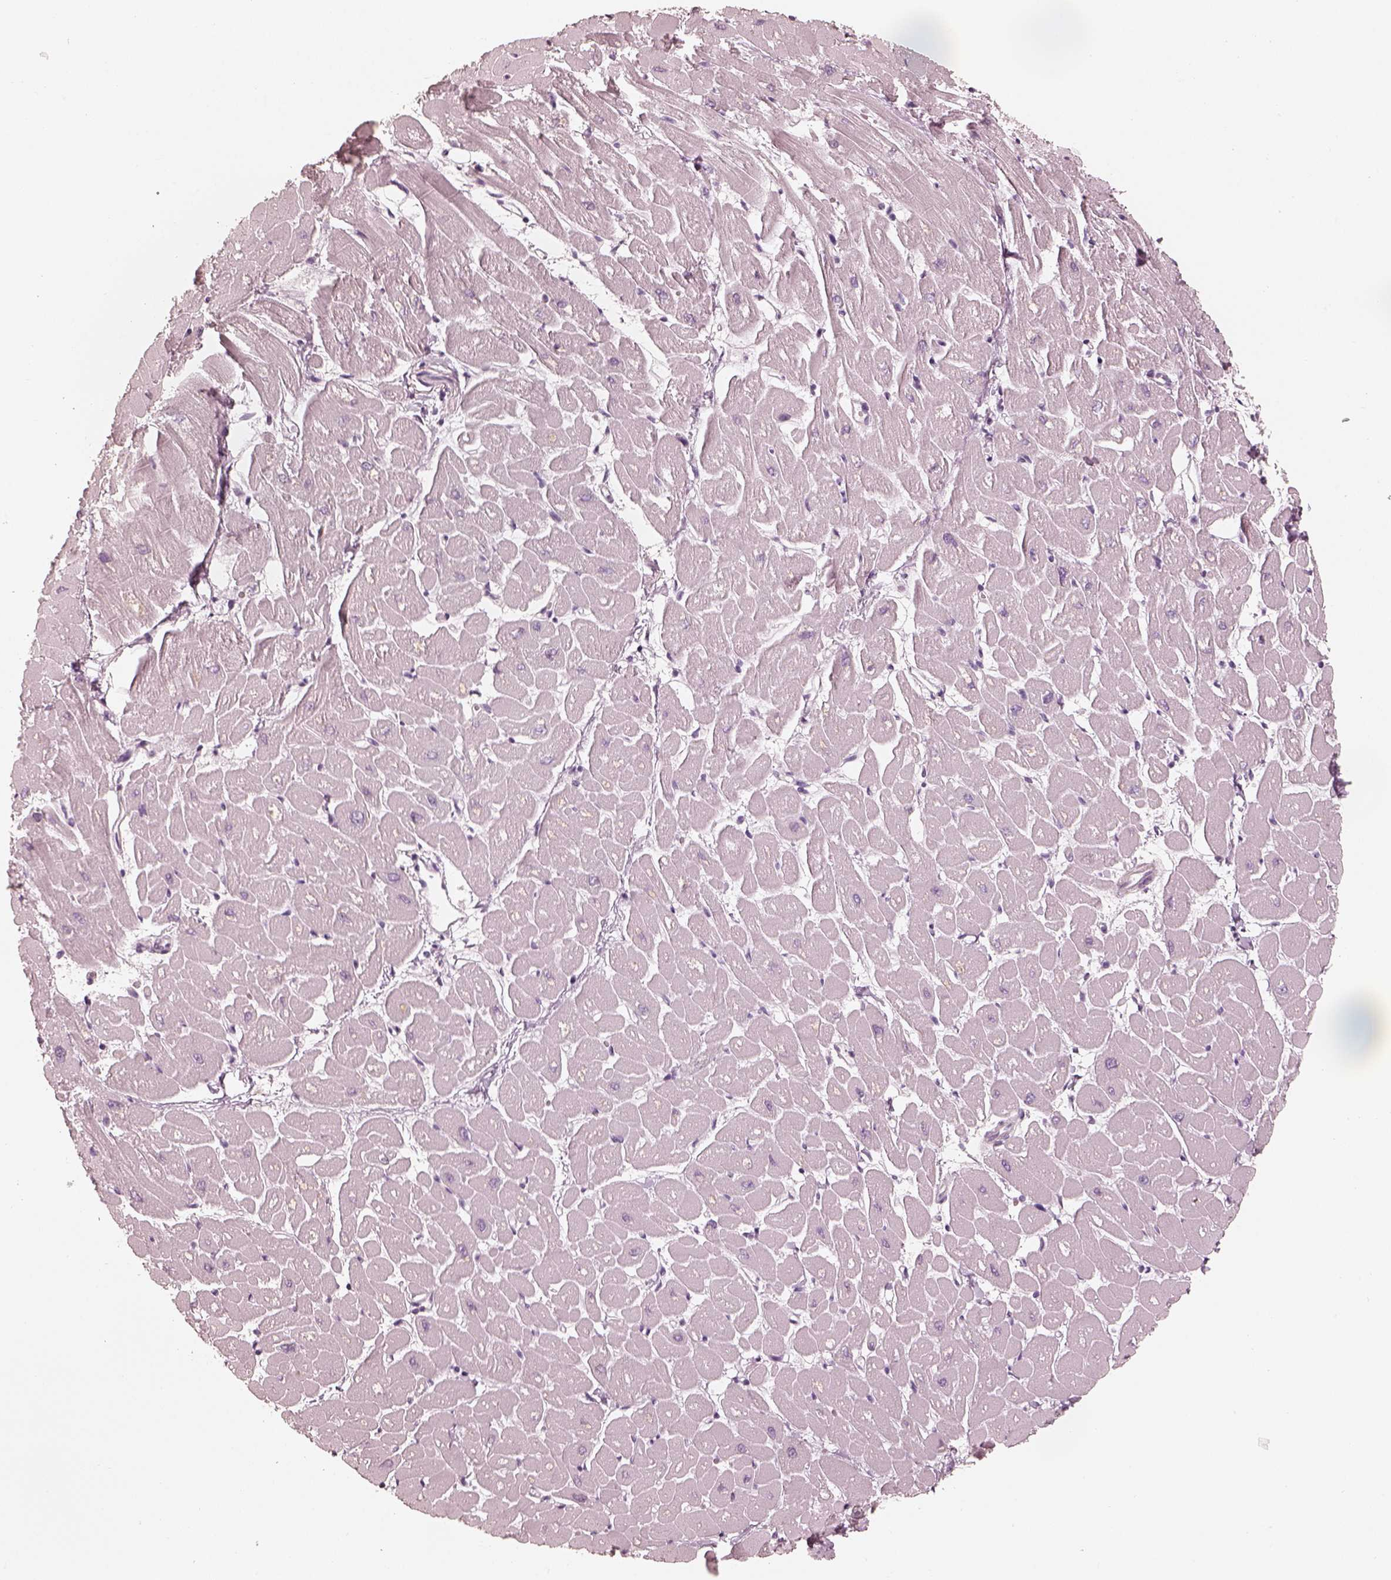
{"staining": {"intensity": "negative", "quantity": "none", "location": "none"}, "tissue": "heart muscle", "cell_type": "Cardiomyocytes", "image_type": "normal", "snomed": [{"axis": "morphology", "description": "Normal tissue, NOS"}, {"axis": "topography", "description": "Heart"}], "caption": "Immunohistochemistry of unremarkable human heart muscle shows no positivity in cardiomyocytes. (DAB (3,3'-diaminobenzidine) IHC, high magnification).", "gene": "CALR3", "patient": {"sex": "male", "age": 57}}